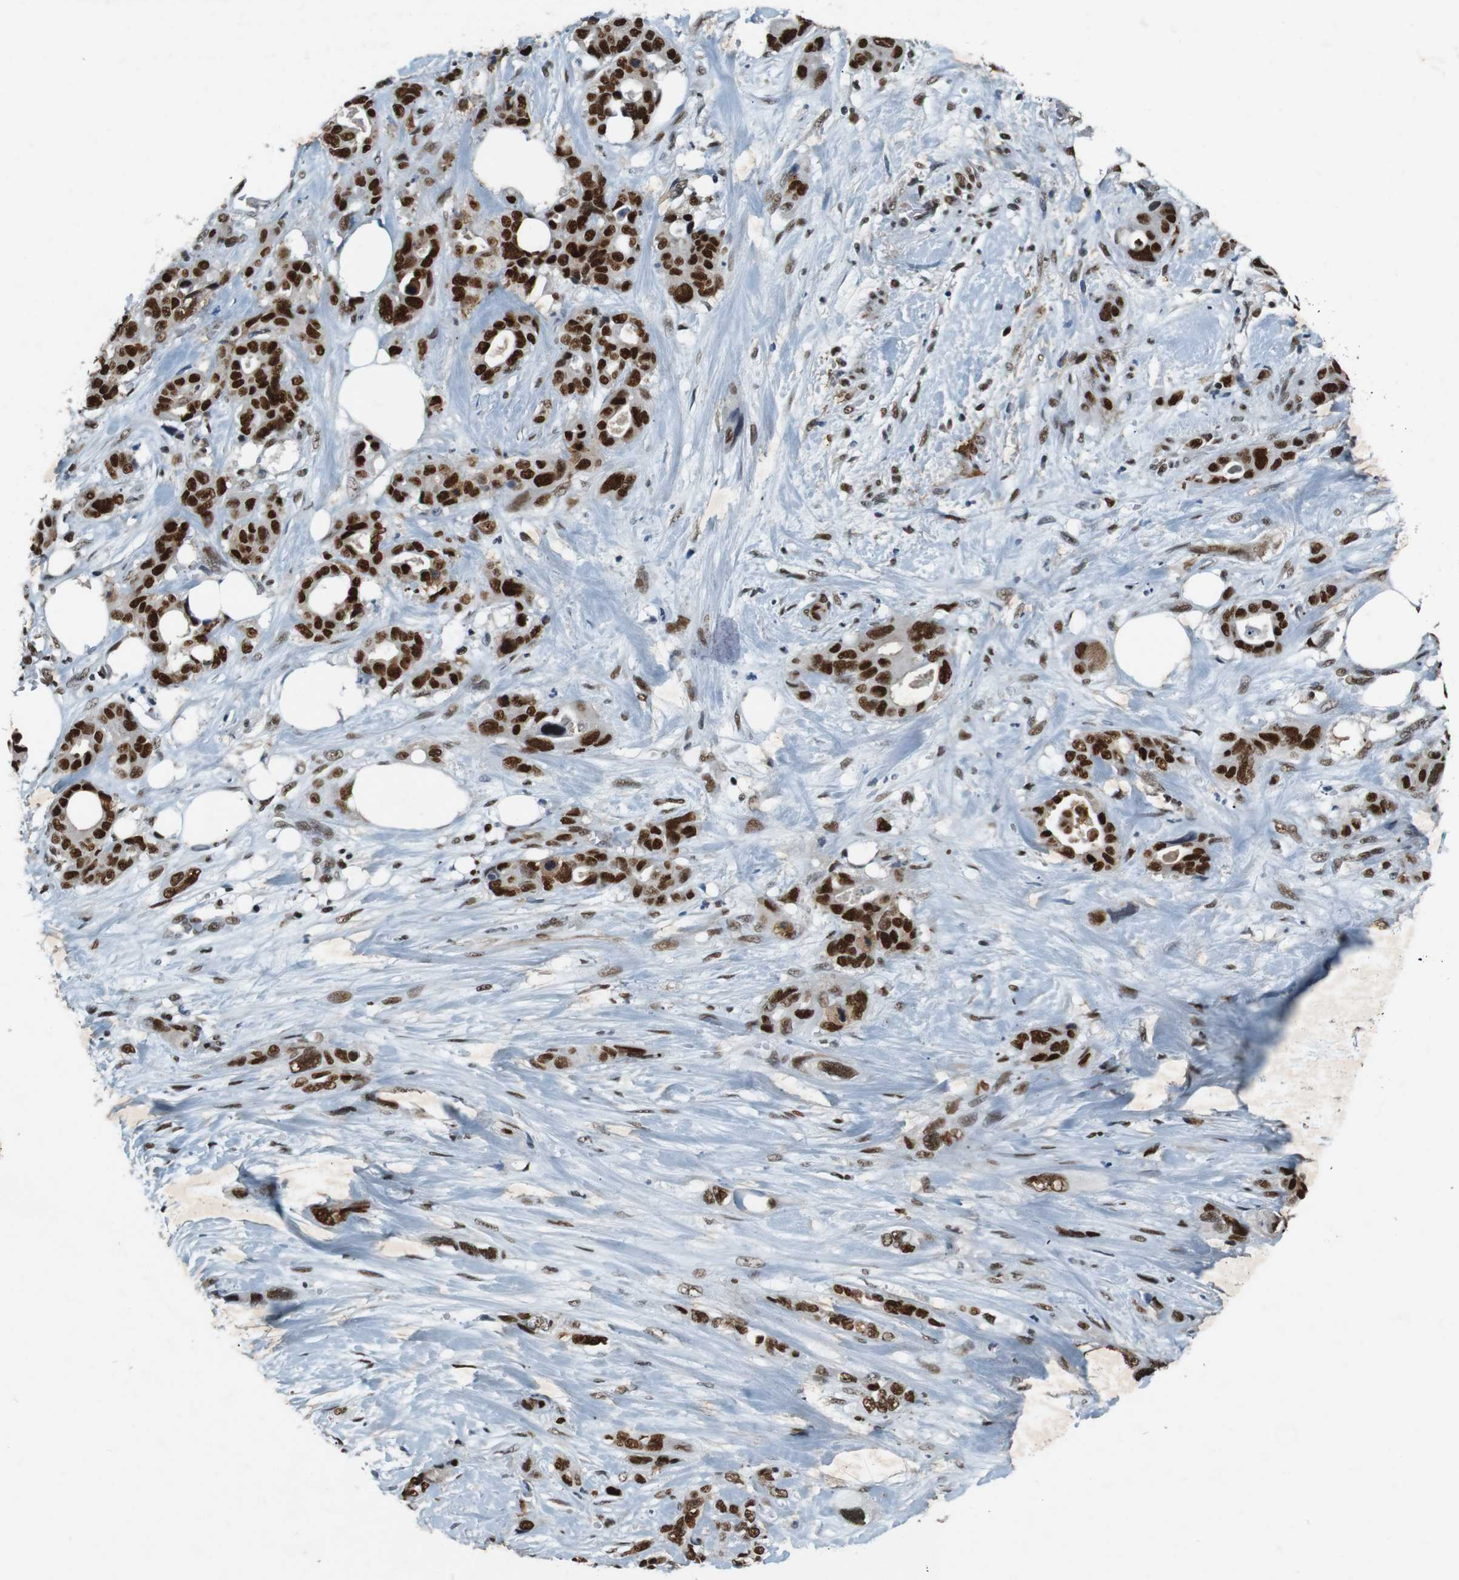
{"staining": {"intensity": "strong", "quantity": ">75%", "location": "cytoplasmic/membranous,nuclear"}, "tissue": "pancreatic cancer", "cell_type": "Tumor cells", "image_type": "cancer", "snomed": [{"axis": "morphology", "description": "Adenocarcinoma, NOS"}, {"axis": "topography", "description": "Pancreas"}], "caption": "Tumor cells reveal high levels of strong cytoplasmic/membranous and nuclear expression in approximately >75% of cells in pancreatic cancer (adenocarcinoma).", "gene": "HEXIM1", "patient": {"sex": "male", "age": 46}}